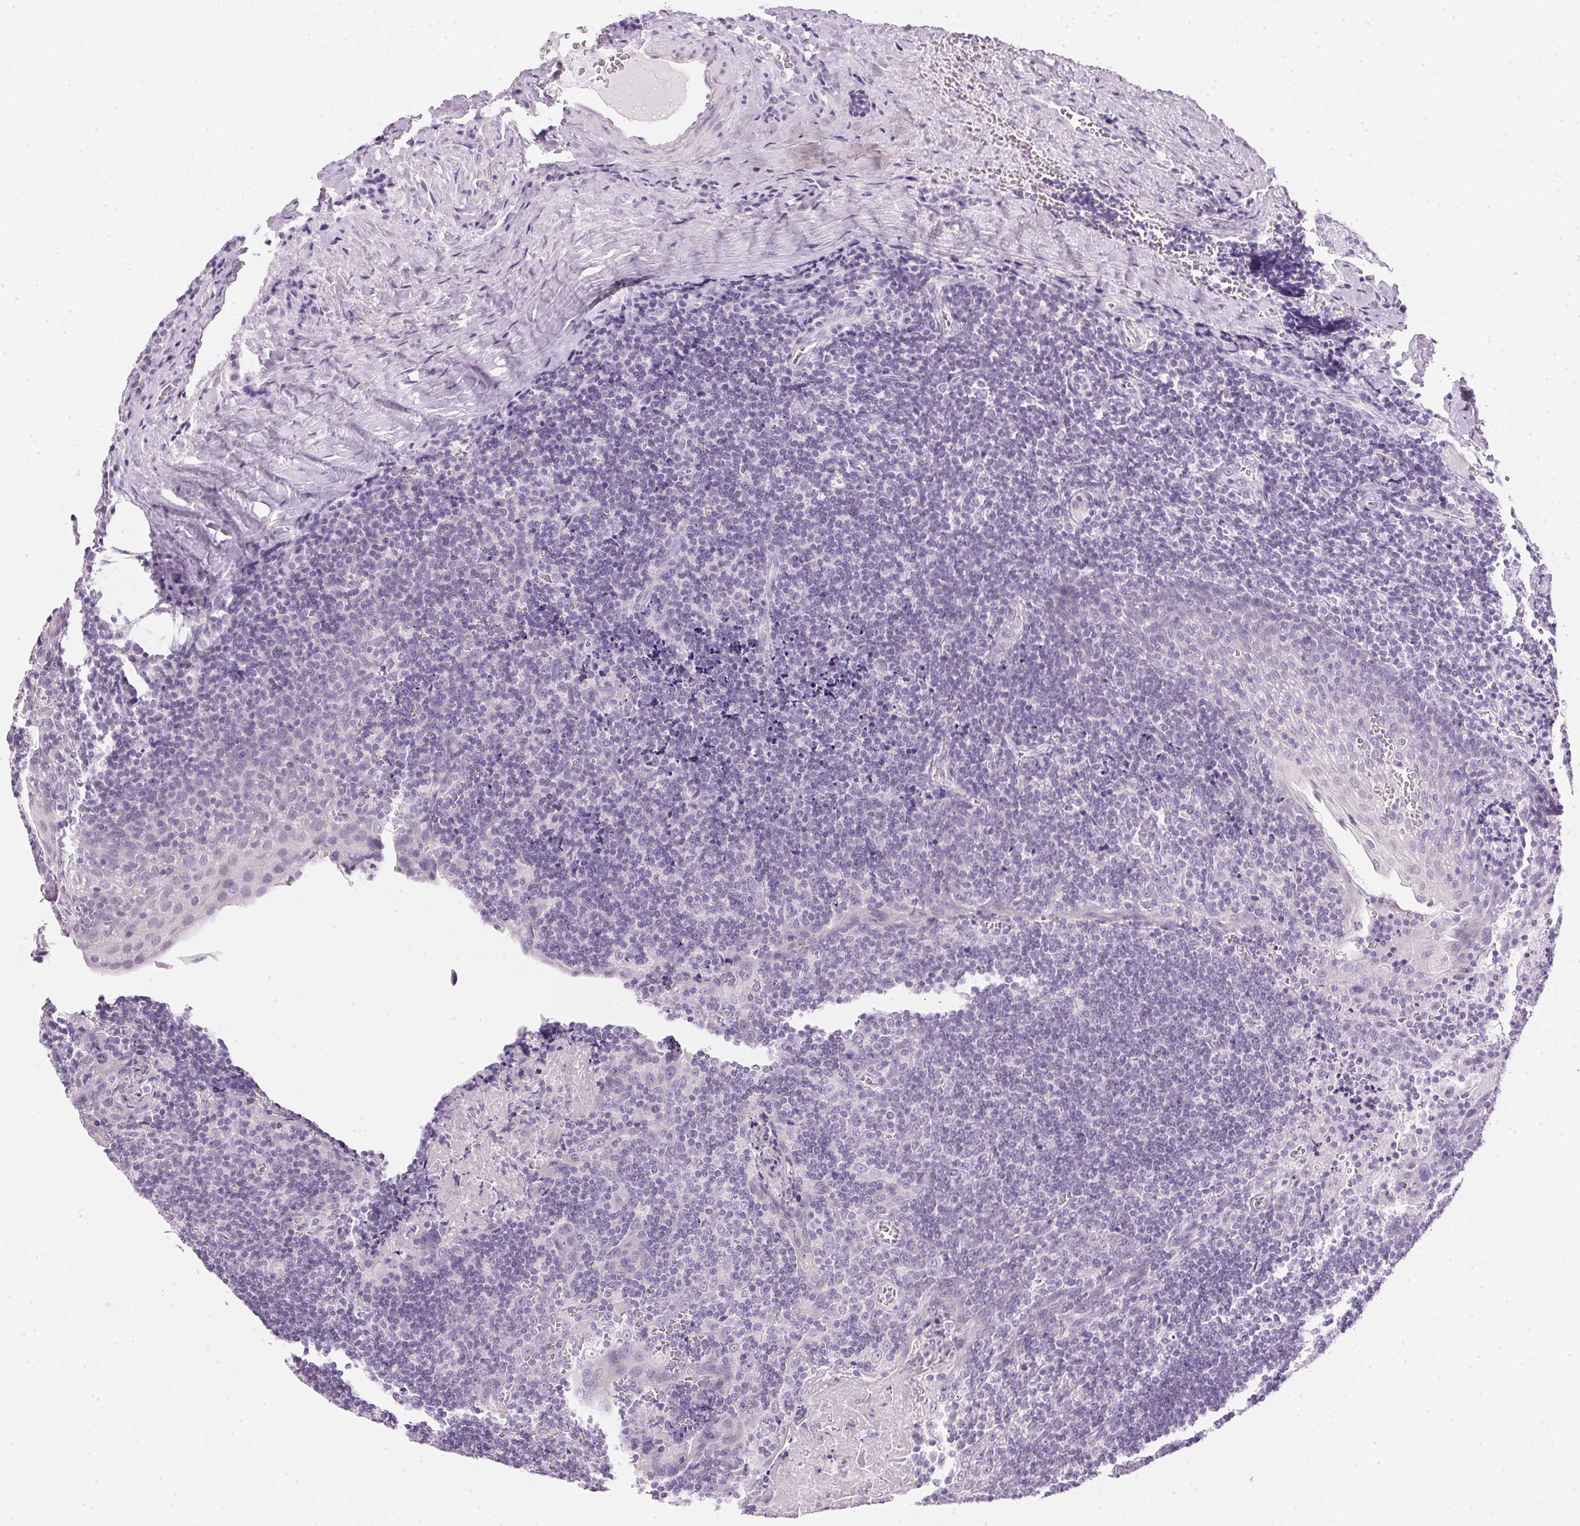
{"staining": {"intensity": "negative", "quantity": "none", "location": "none"}, "tissue": "tonsil", "cell_type": "Germinal center cells", "image_type": "normal", "snomed": [{"axis": "morphology", "description": "Normal tissue, NOS"}, {"axis": "morphology", "description": "Inflammation, NOS"}, {"axis": "topography", "description": "Tonsil"}], "caption": "Immunohistochemical staining of normal human tonsil exhibits no significant staining in germinal center cells.", "gene": "IGFBP1", "patient": {"sex": "female", "age": 31}}